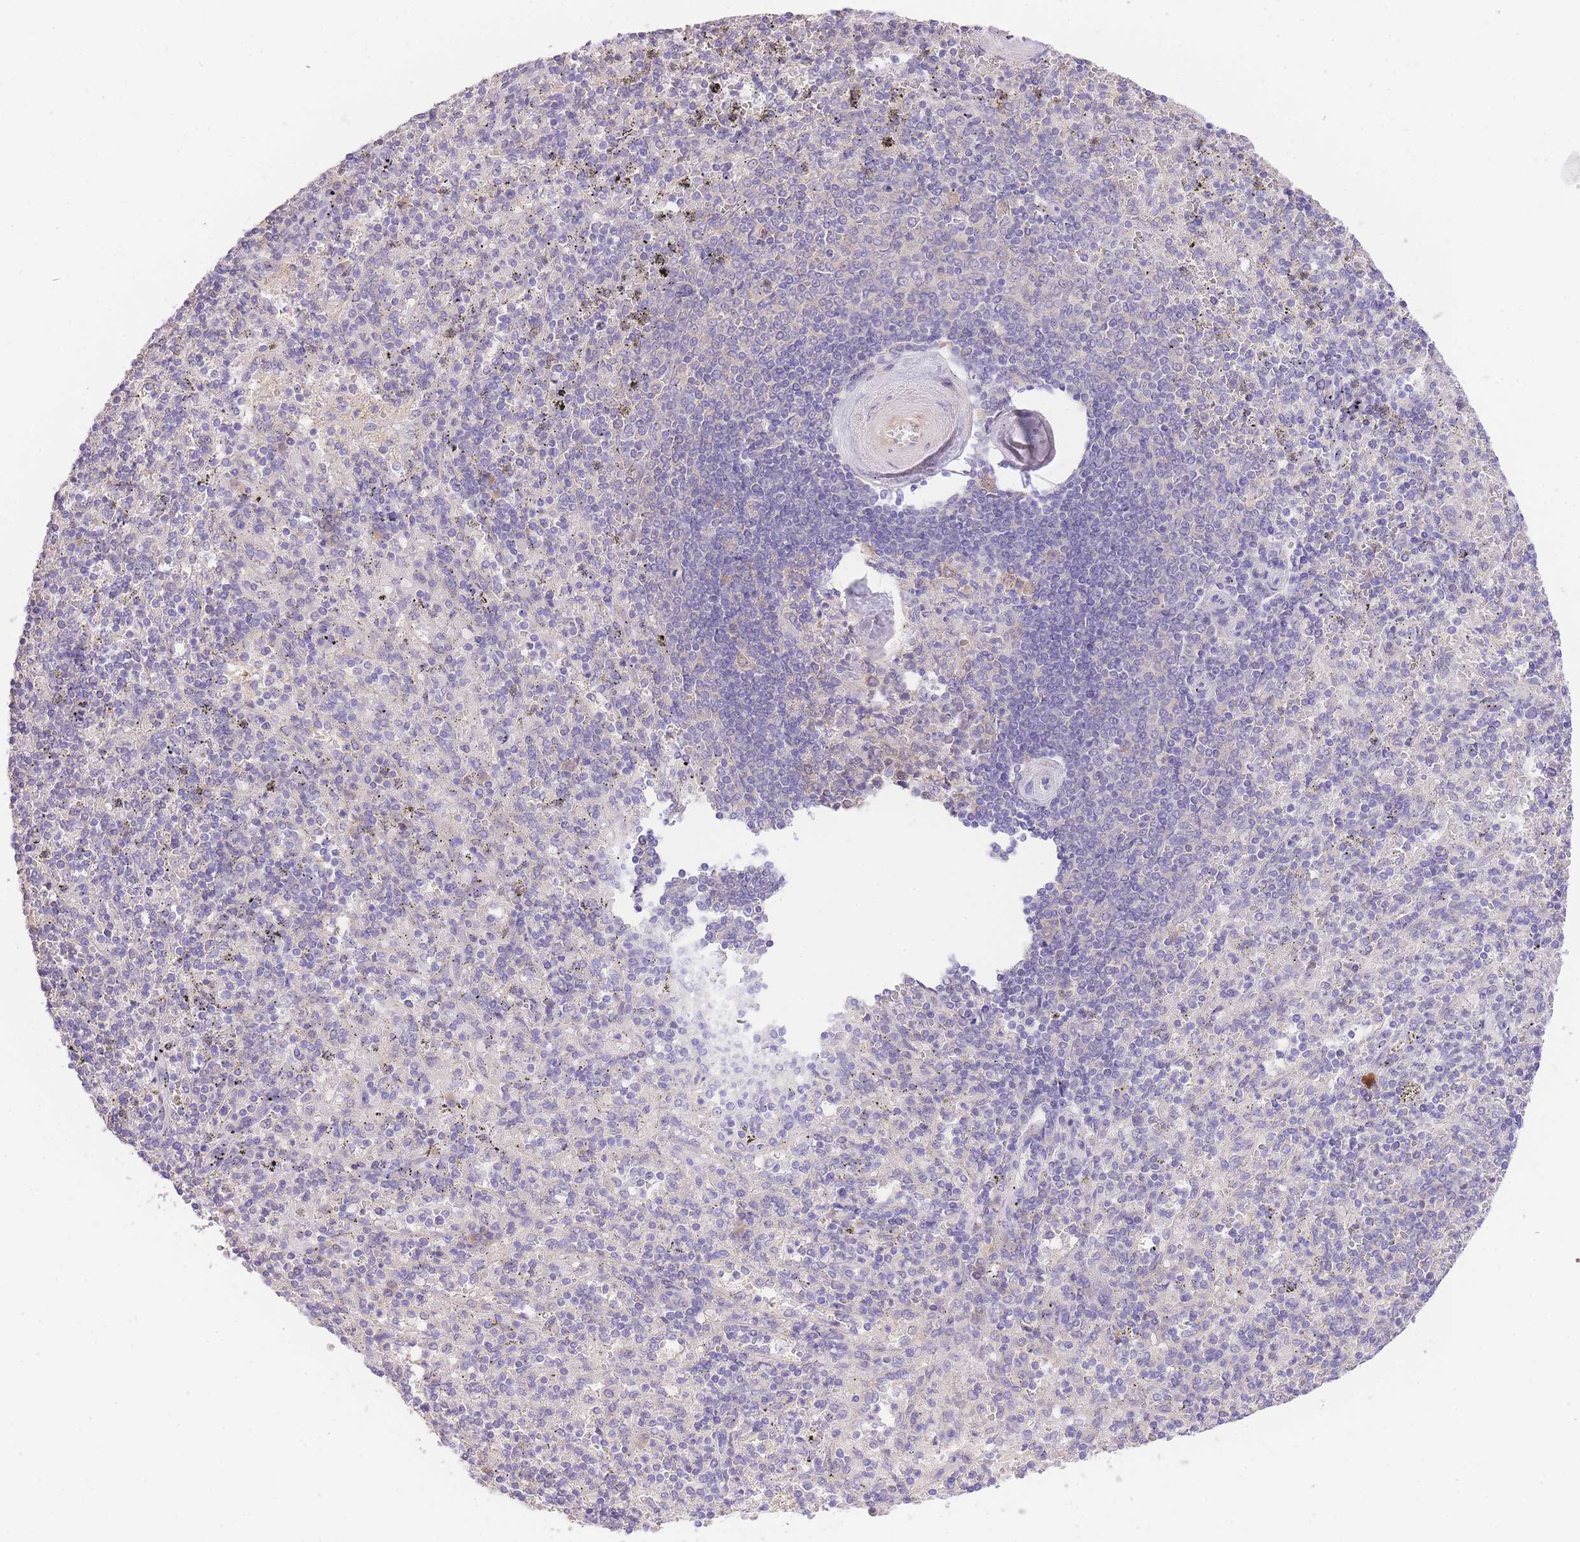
{"staining": {"intensity": "negative", "quantity": "none", "location": "none"}, "tissue": "spleen", "cell_type": "Cells in red pulp", "image_type": "normal", "snomed": [{"axis": "morphology", "description": "Normal tissue, NOS"}, {"axis": "morphology", "description": "Degeneration, NOS"}, {"axis": "topography", "description": "Spleen"}], "caption": "Immunohistochemistry (IHC) photomicrograph of benign spleen stained for a protein (brown), which displays no positivity in cells in red pulp.", "gene": "LIPH", "patient": {"sex": "male", "age": 56}}